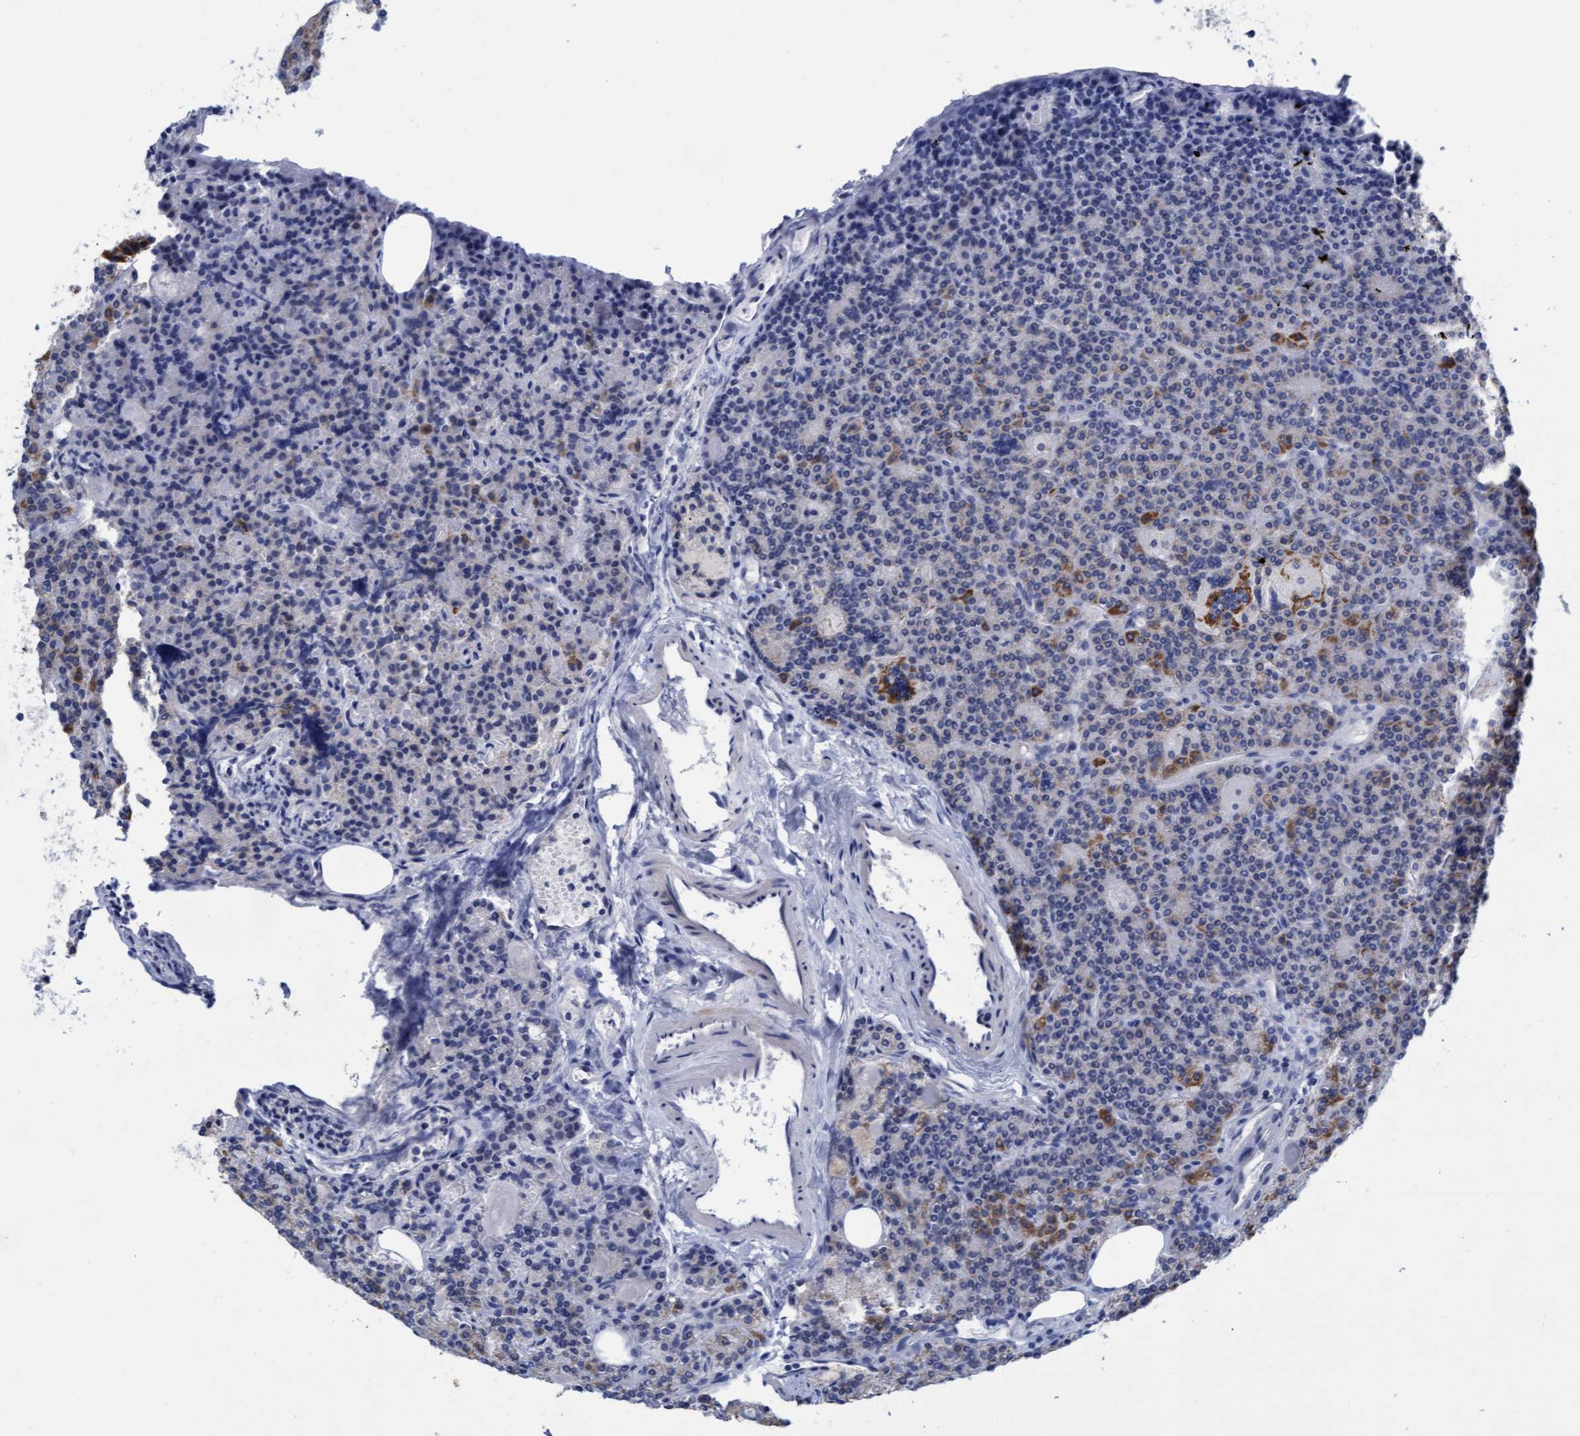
{"staining": {"intensity": "strong", "quantity": "25%-75%", "location": "cytoplasmic/membranous"}, "tissue": "parathyroid gland", "cell_type": "Glandular cells", "image_type": "normal", "snomed": [{"axis": "morphology", "description": "Normal tissue, NOS"}, {"axis": "morphology", "description": "Adenoma, NOS"}, {"axis": "topography", "description": "Parathyroid gland"}], "caption": "Strong cytoplasmic/membranous protein expression is identified in approximately 25%-75% of glandular cells in parathyroid gland.", "gene": "ZNF750", "patient": {"sex": "female", "age": 57}}